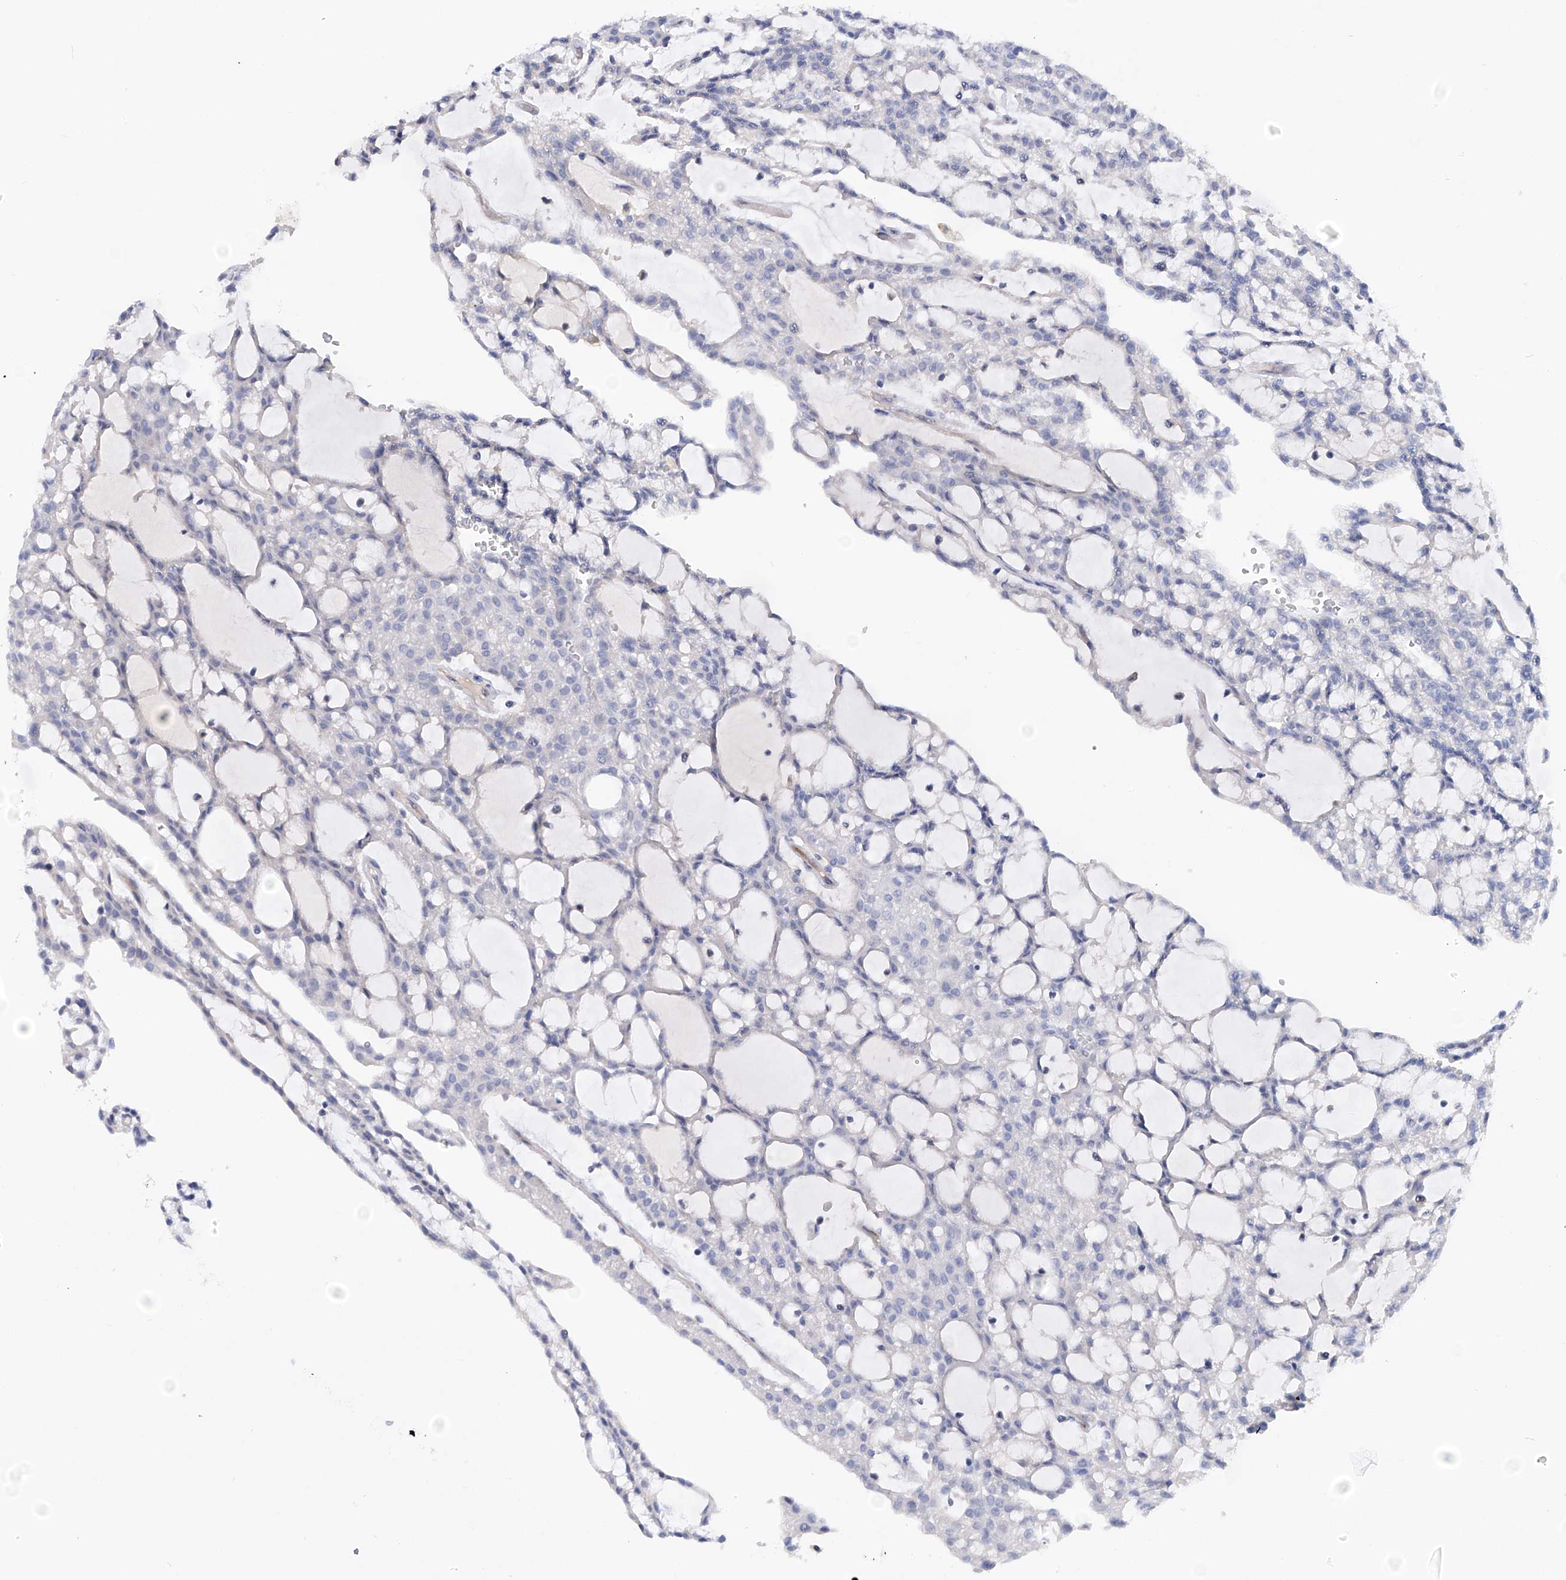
{"staining": {"intensity": "negative", "quantity": "none", "location": "none"}, "tissue": "renal cancer", "cell_type": "Tumor cells", "image_type": "cancer", "snomed": [{"axis": "morphology", "description": "Adenocarcinoma, NOS"}, {"axis": "topography", "description": "Kidney"}], "caption": "Renal cancer was stained to show a protein in brown. There is no significant positivity in tumor cells.", "gene": "PGM3", "patient": {"sex": "male", "age": 63}}